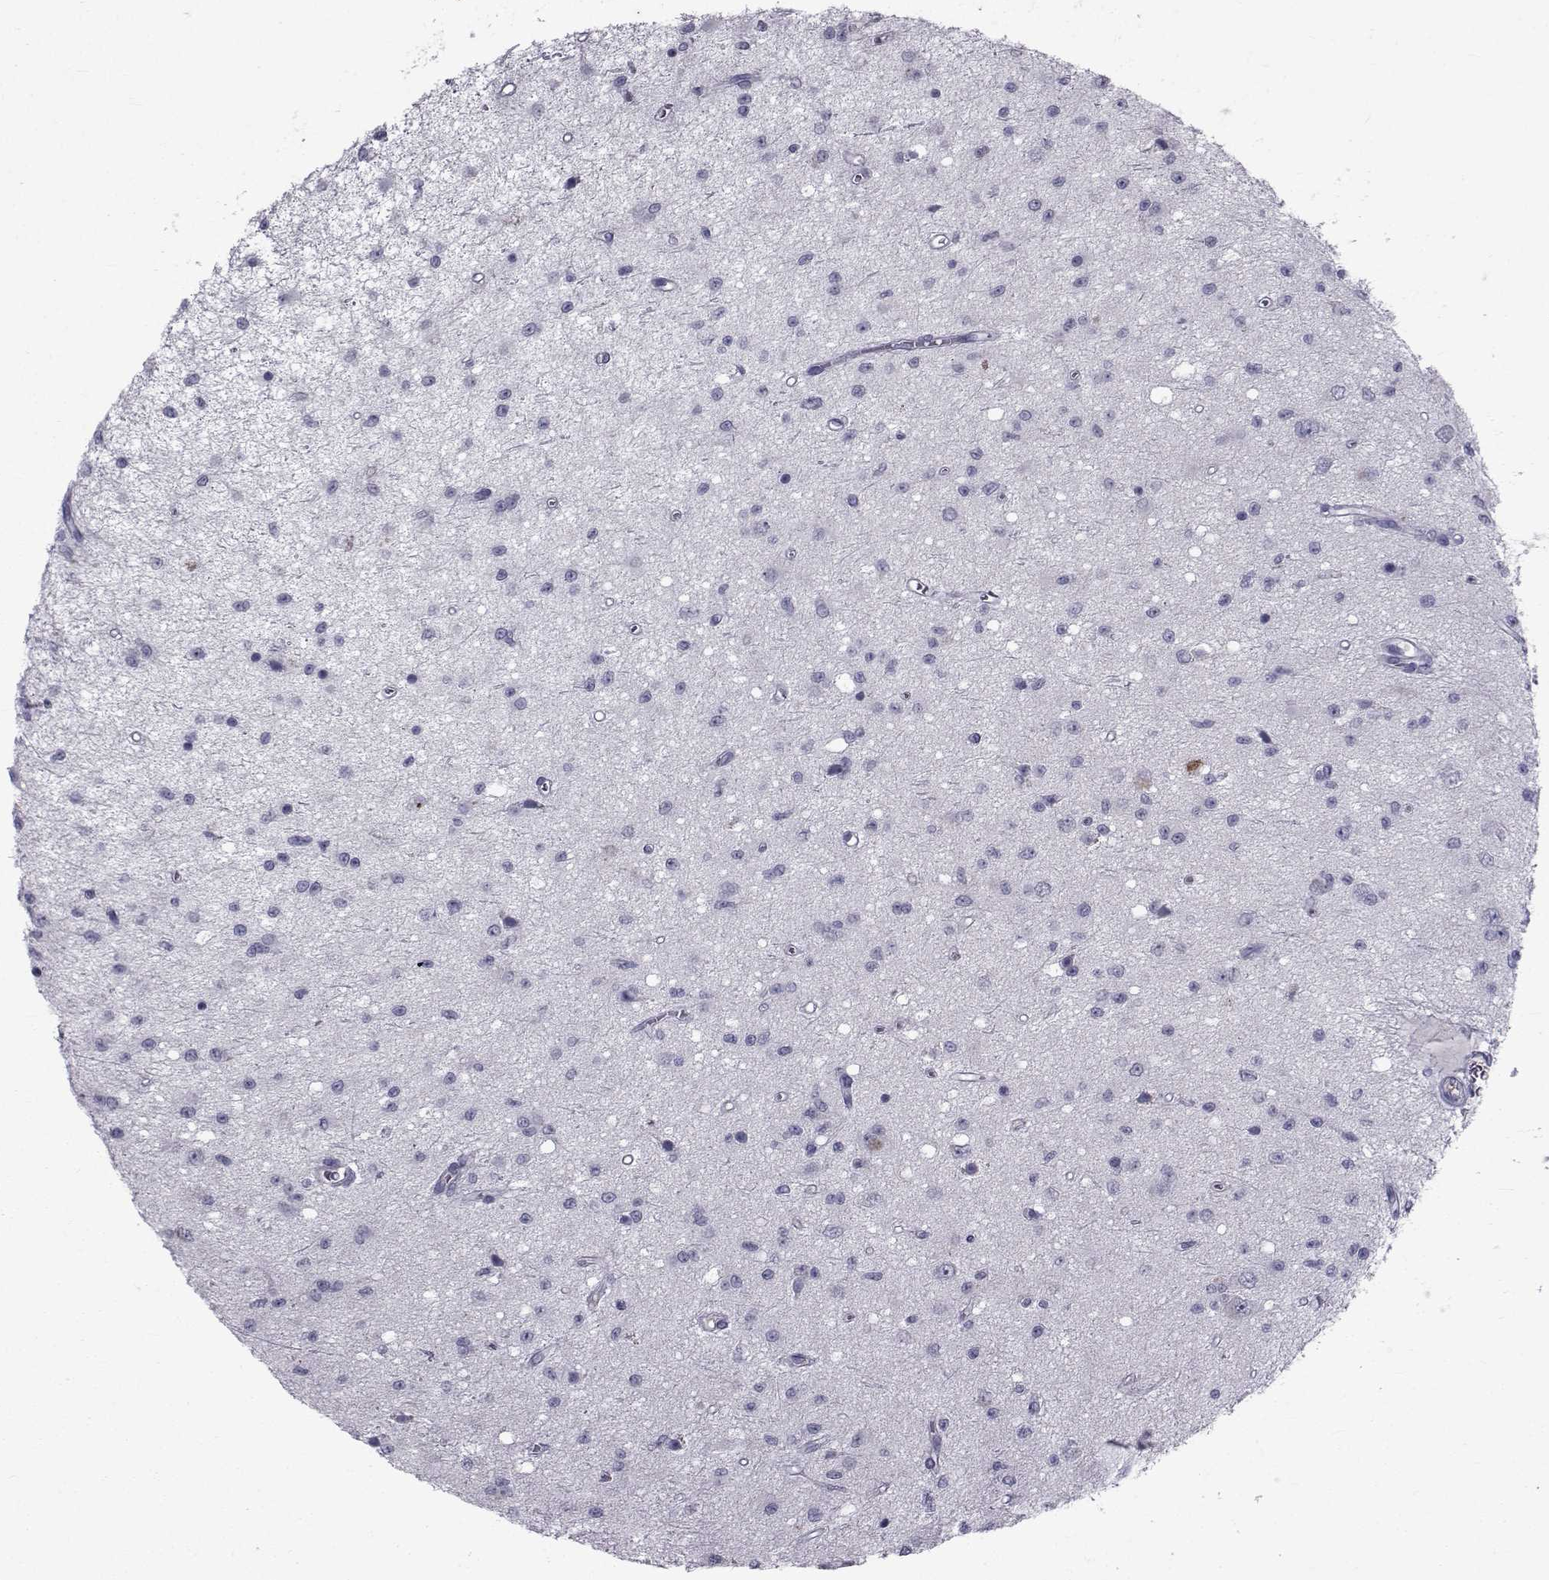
{"staining": {"intensity": "negative", "quantity": "none", "location": "none"}, "tissue": "glioma", "cell_type": "Tumor cells", "image_type": "cancer", "snomed": [{"axis": "morphology", "description": "Glioma, malignant, Low grade"}, {"axis": "topography", "description": "Brain"}], "caption": "Human glioma stained for a protein using immunohistochemistry (IHC) reveals no expression in tumor cells.", "gene": "PAX2", "patient": {"sex": "female", "age": 45}}